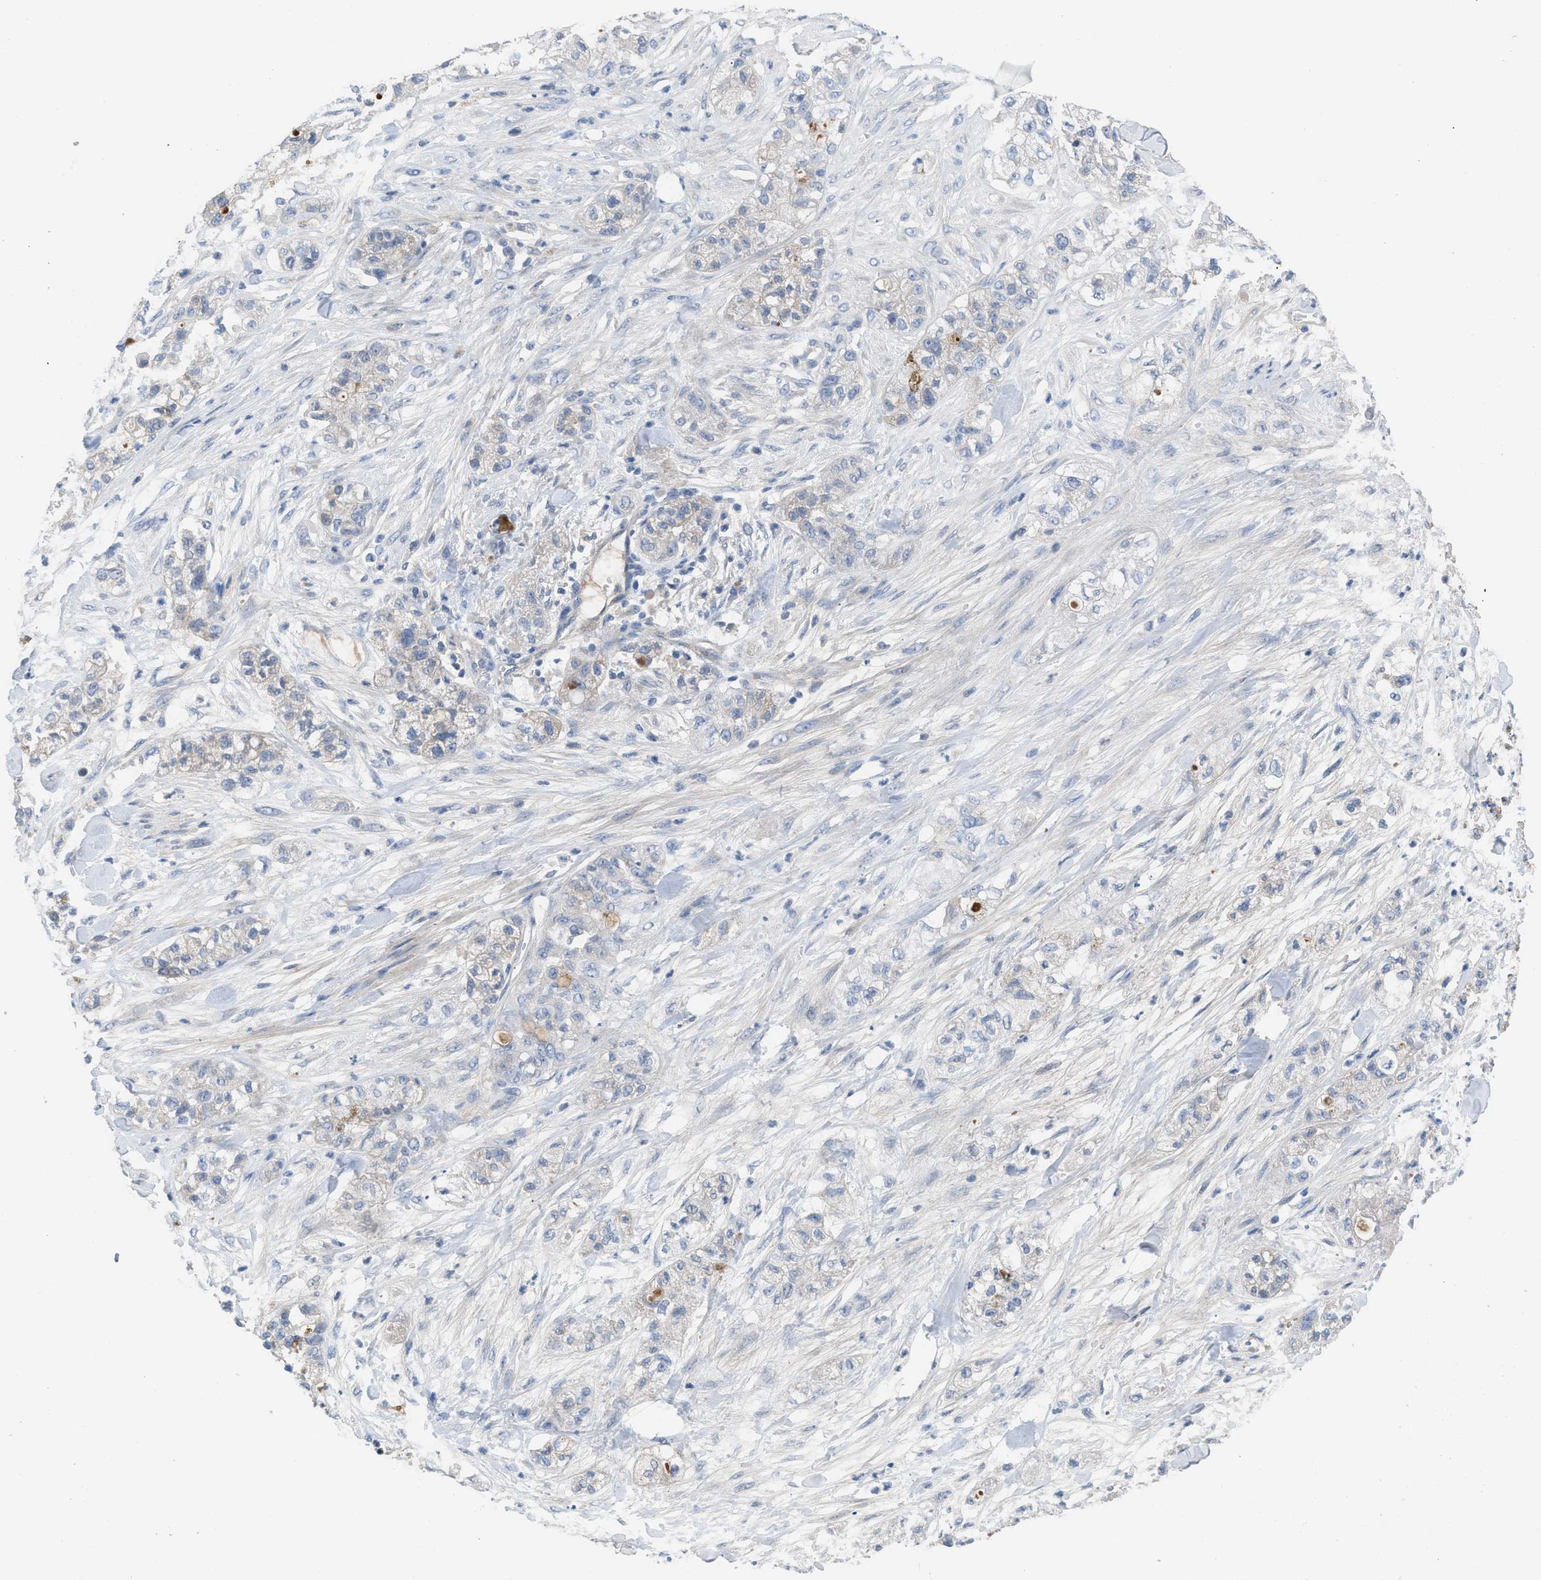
{"staining": {"intensity": "negative", "quantity": "none", "location": "none"}, "tissue": "pancreatic cancer", "cell_type": "Tumor cells", "image_type": "cancer", "snomed": [{"axis": "morphology", "description": "Adenocarcinoma, NOS"}, {"axis": "topography", "description": "Pancreas"}], "caption": "A histopathology image of pancreatic cancer (adenocarcinoma) stained for a protein reveals no brown staining in tumor cells.", "gene": "HPX", "patient": {"sex": "female", "age": 78}}